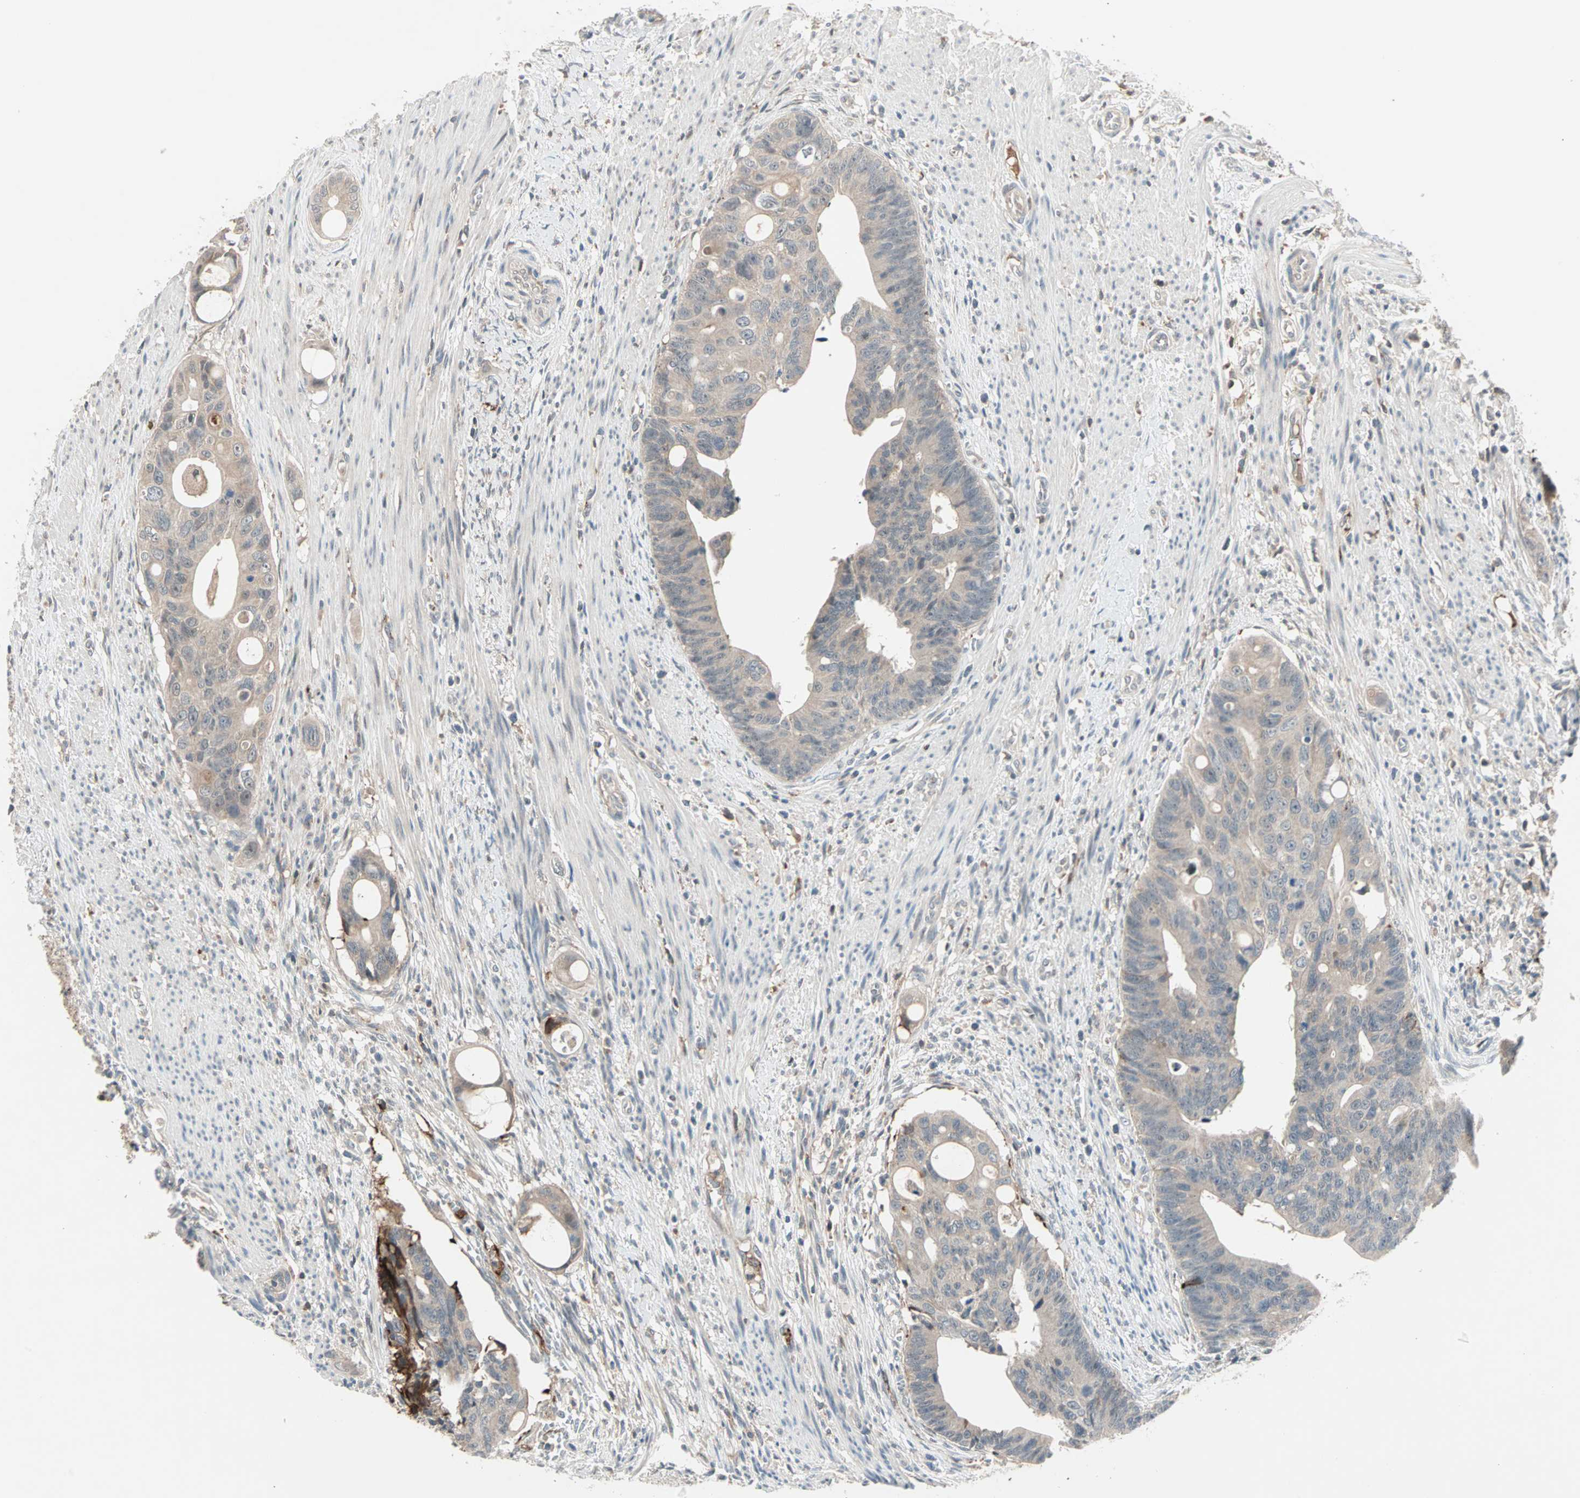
{"staining": {"intensity": "weak", "quantity": "25%-75%", "location": "cytoplasmic/membranous"}, "tissue": "colorectal cancer", "cell_type": "Tumor cells", "image_type": "cancer", "snomed": [{"axis": "morphology", "description": "Adenocarcinoma, NOS"}, {"axis": "topography", "description": "Colon"}], "caption": "Colorectal cancer (adenocarcinoma) stained for a protein (brown) demonstrates weak cytoplasmic/membranous positive positivity in approximately 25%-75% of tumor cells.", "gene": "PROS1", "patient": {"sex": "female", "age": 57}}